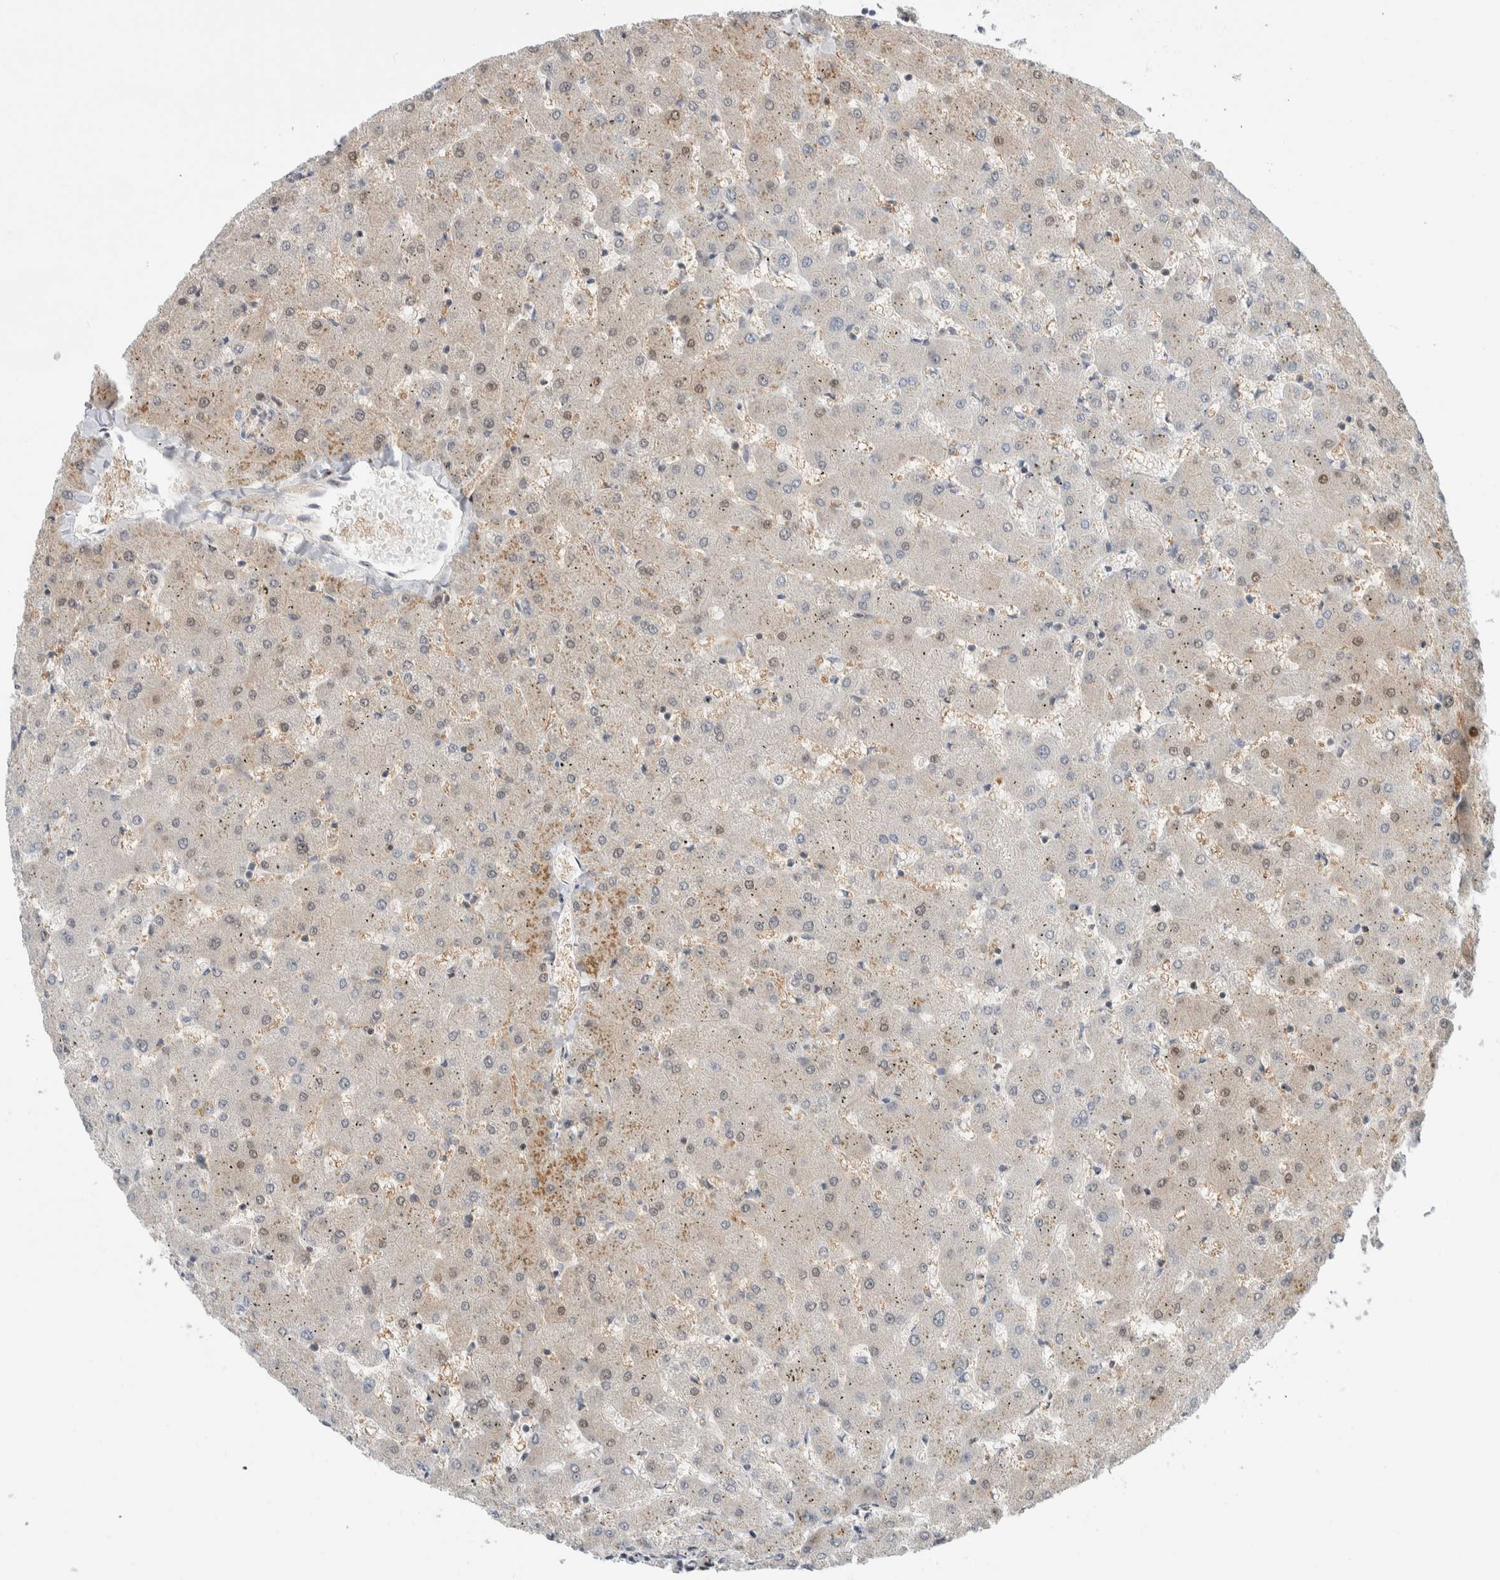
{"staining": {"intensity": "negative", "quantity": "none", "location": "none"}, "tissue": "liver", "cell_type": "Cholangiocytes", "image_type": "normal", "snomed": [{"axis": "morphology", "description": "Normal tissue, NOS"}, {"axis": "topography", "description": "Liver"}], "caption": "DAB immunohistochemical staining of normal human liver demonstrates no significant expression in cholangiocytes. The staining was performed using DAB (3,3'-diaminobenzidine) to visualize the protein expression in brown, while the nuclei were stained in blue with hematoxylin (Magnification: 20x).", "gene": "NCR3LG1", "patient": {"sex": "female", "age": 63}}